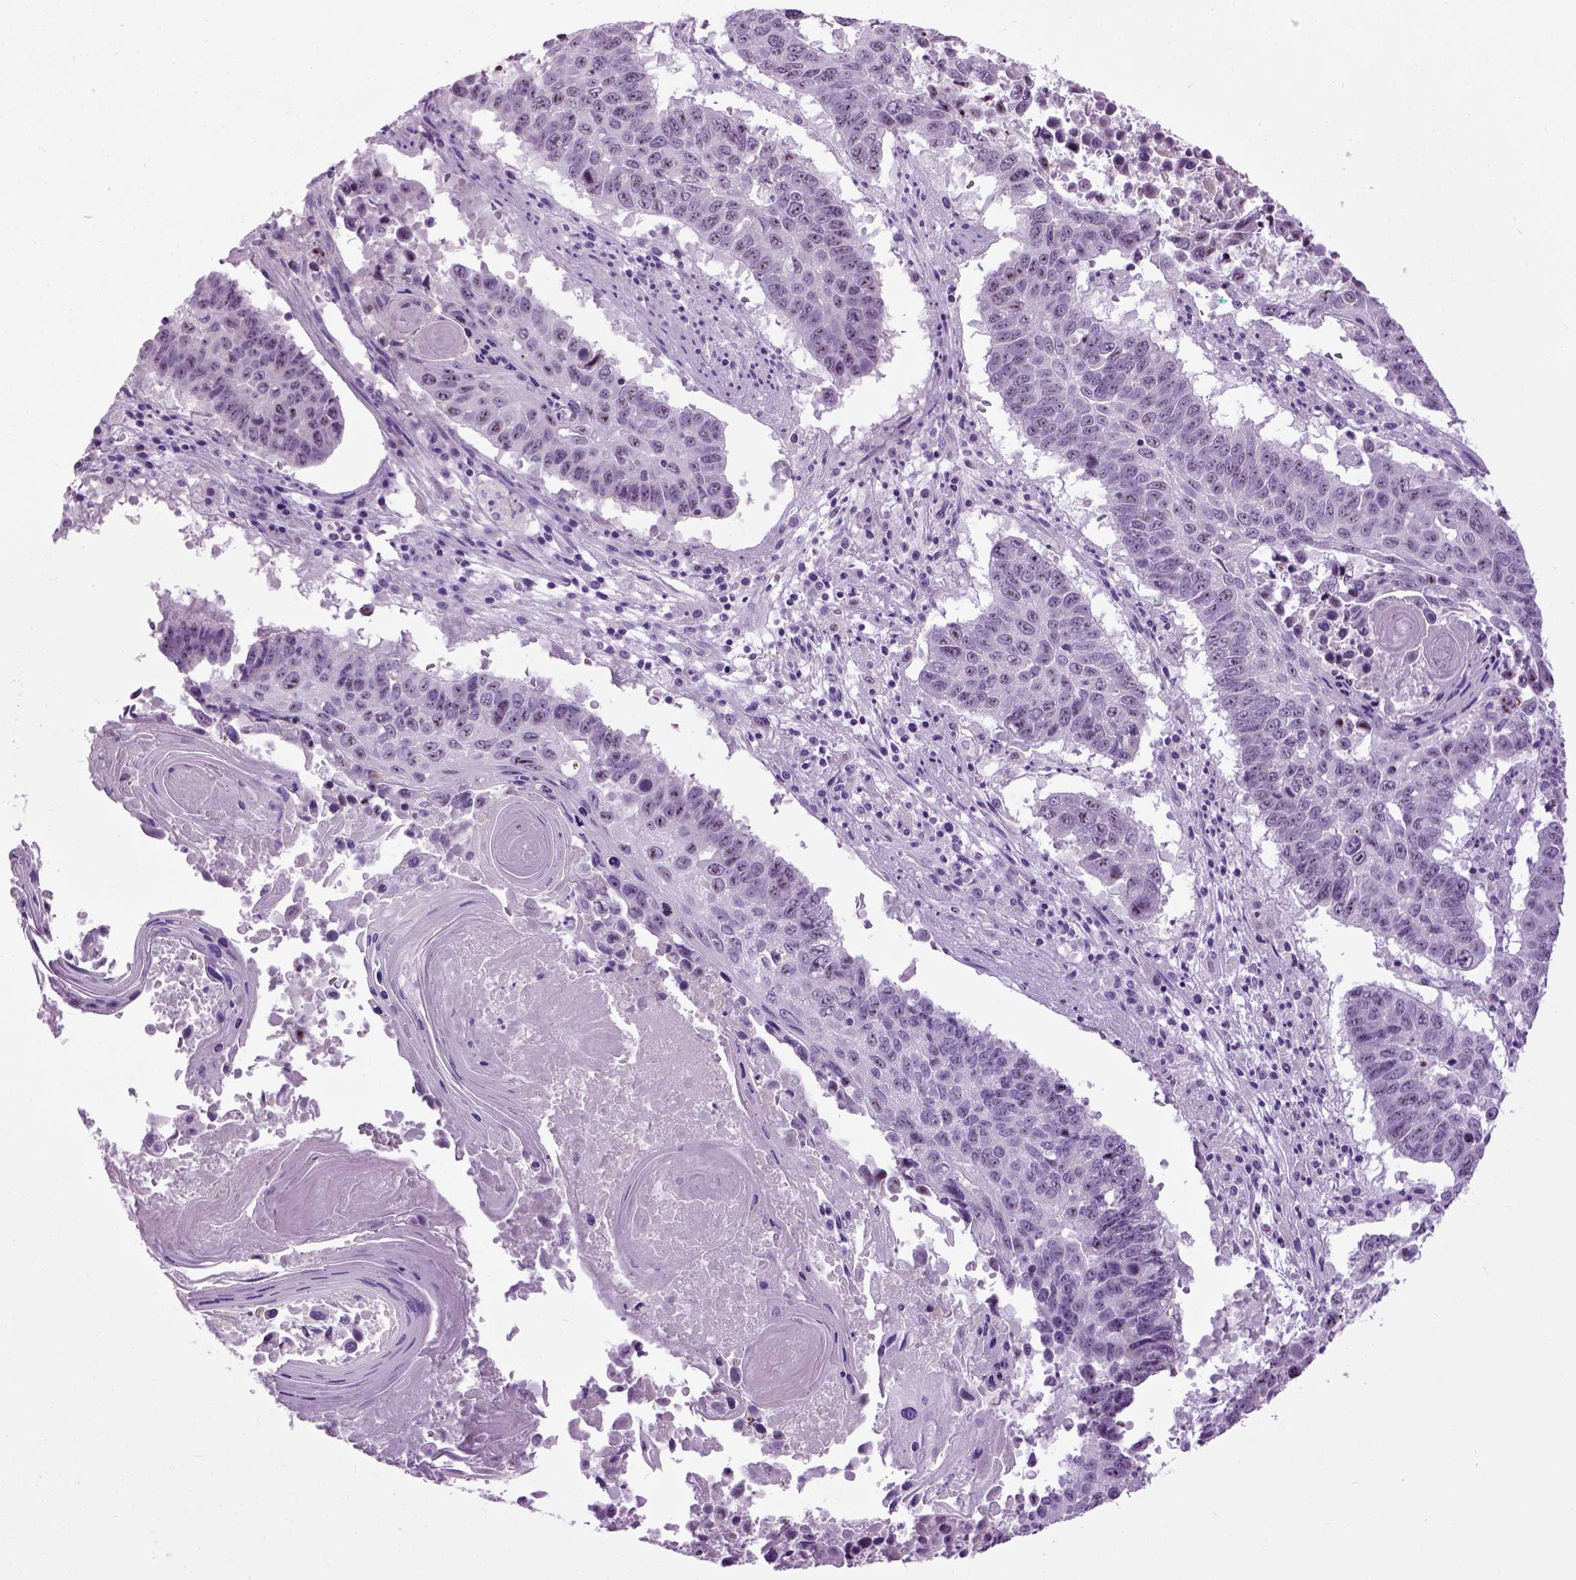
{"staining": {"intensity": "weak", "quantity": "25%-75%", "location": "nuclear"}, "tissue": "lung cancer", "cell_type": "Tumor cells", "image_type": "cancer", "snomed": [{"axis": "morphology", "description": "Squamous cell carcinoma, NOS"}, {"axis": "topography", "description": "Lung"}], "caption": "A high-resolution histopathology image shows IHC staining of lung cancer (squamous cell carcinoma), which exhibits weak nuclear positivity in approximately 25%-75% of tumor cells. (Brightfield microscopy of DAB IHC at high magnification).", "gene": "UTP4", "patient": {"sex": "male", "age": 73}}